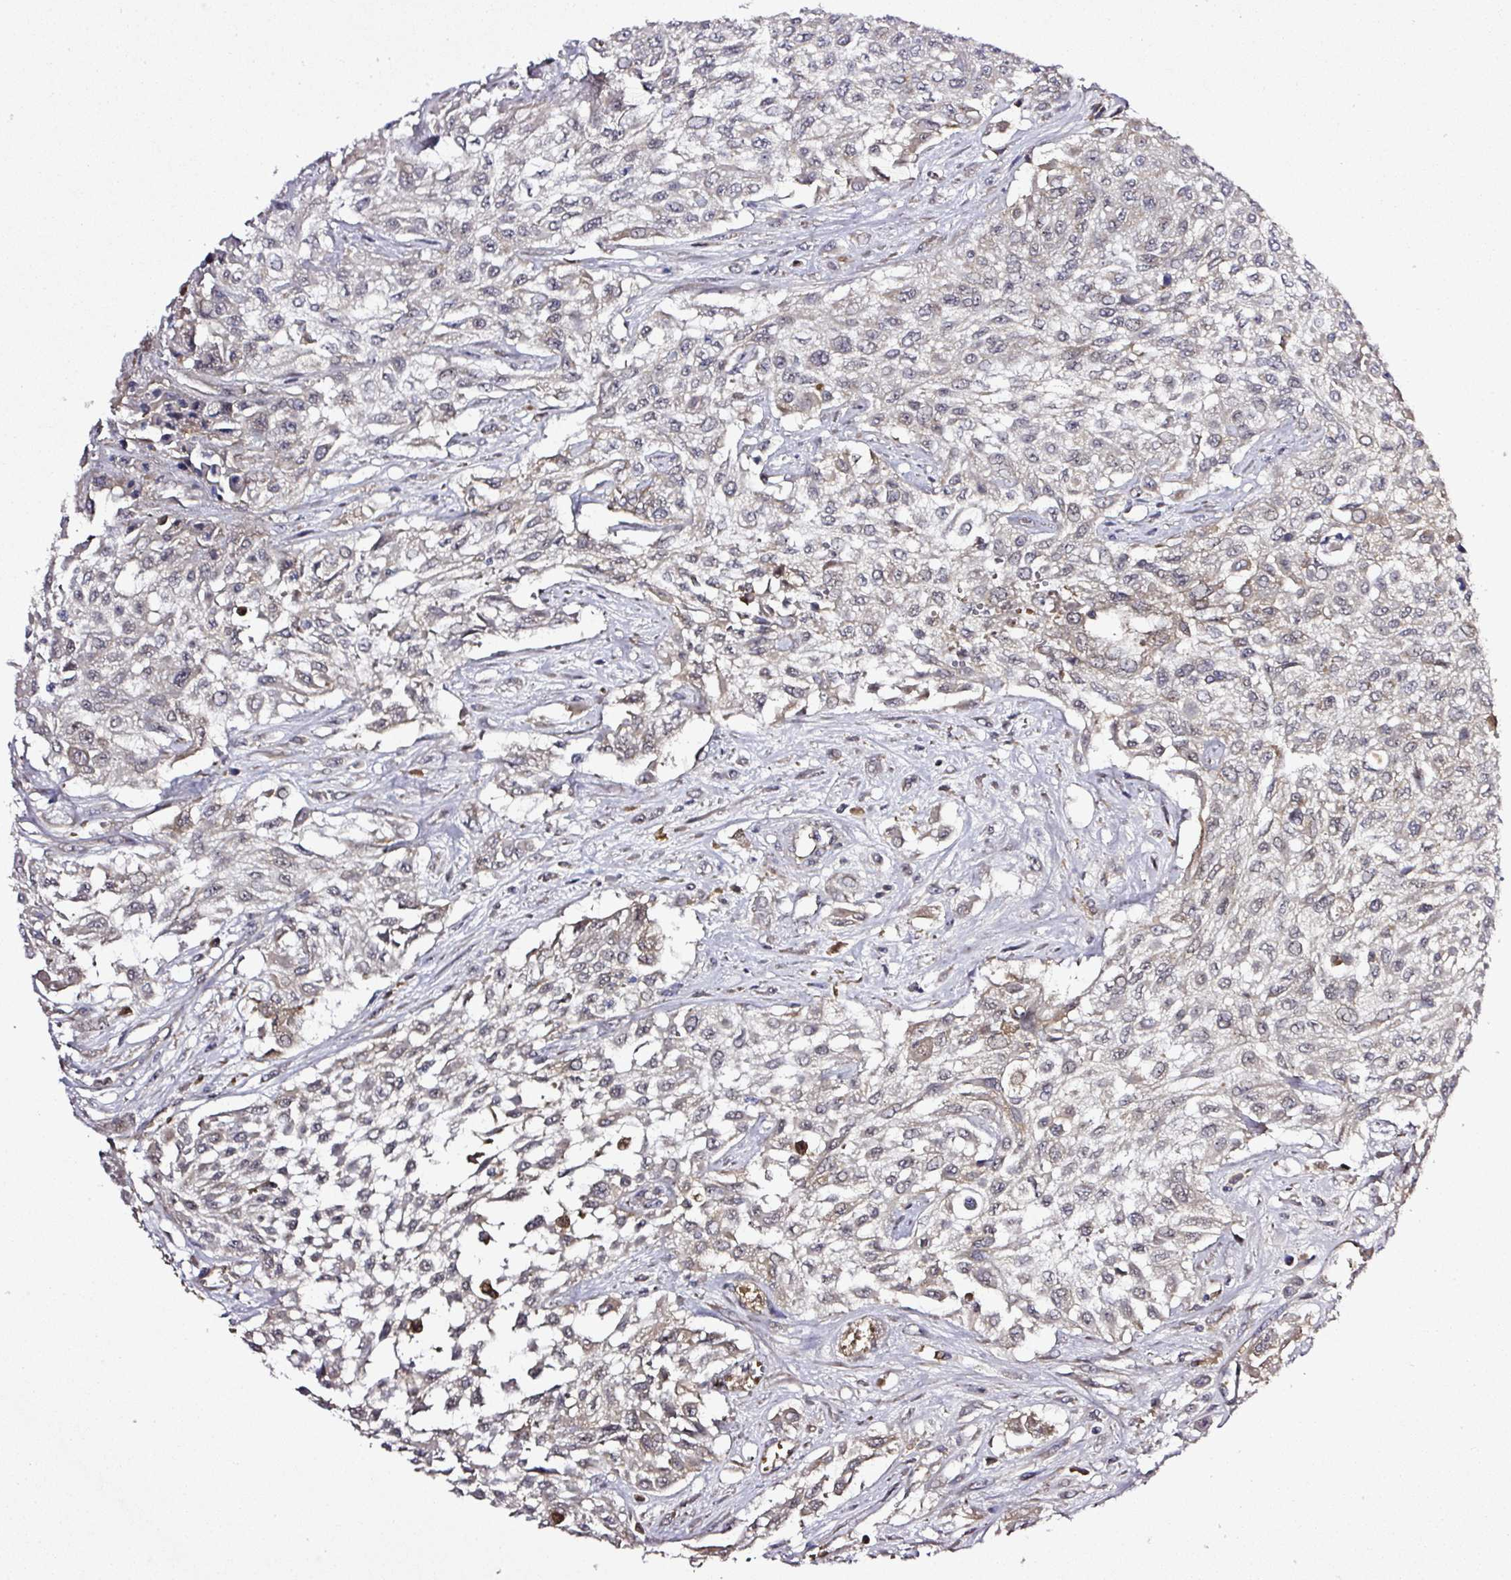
{"staining": {"intensity": "weak", "quantity": "25%-75%", "location": "cytoplasmic/membranous,nuclear"}, "tissue": "urothelial cancer", "cell_type": "Tumor cells", "image_type": "cancer", "snomed": [{"axis": "morphology", "description": "Urothelial carcinoma, High grade"}, {"axis": "topography", "description": "Urinary bladder"}], "caption": "Immunohistochemical staining of urothelial cancer exhibits low levels of weak cytoplasmic/membranous and nuclear staining in about 25%-75% of tumor cells. (DAB IHC, brown staining for protein, blue staining for nuclei).", "gene": "ZNF513", "patient": {"sex": "male", "age": 57}}